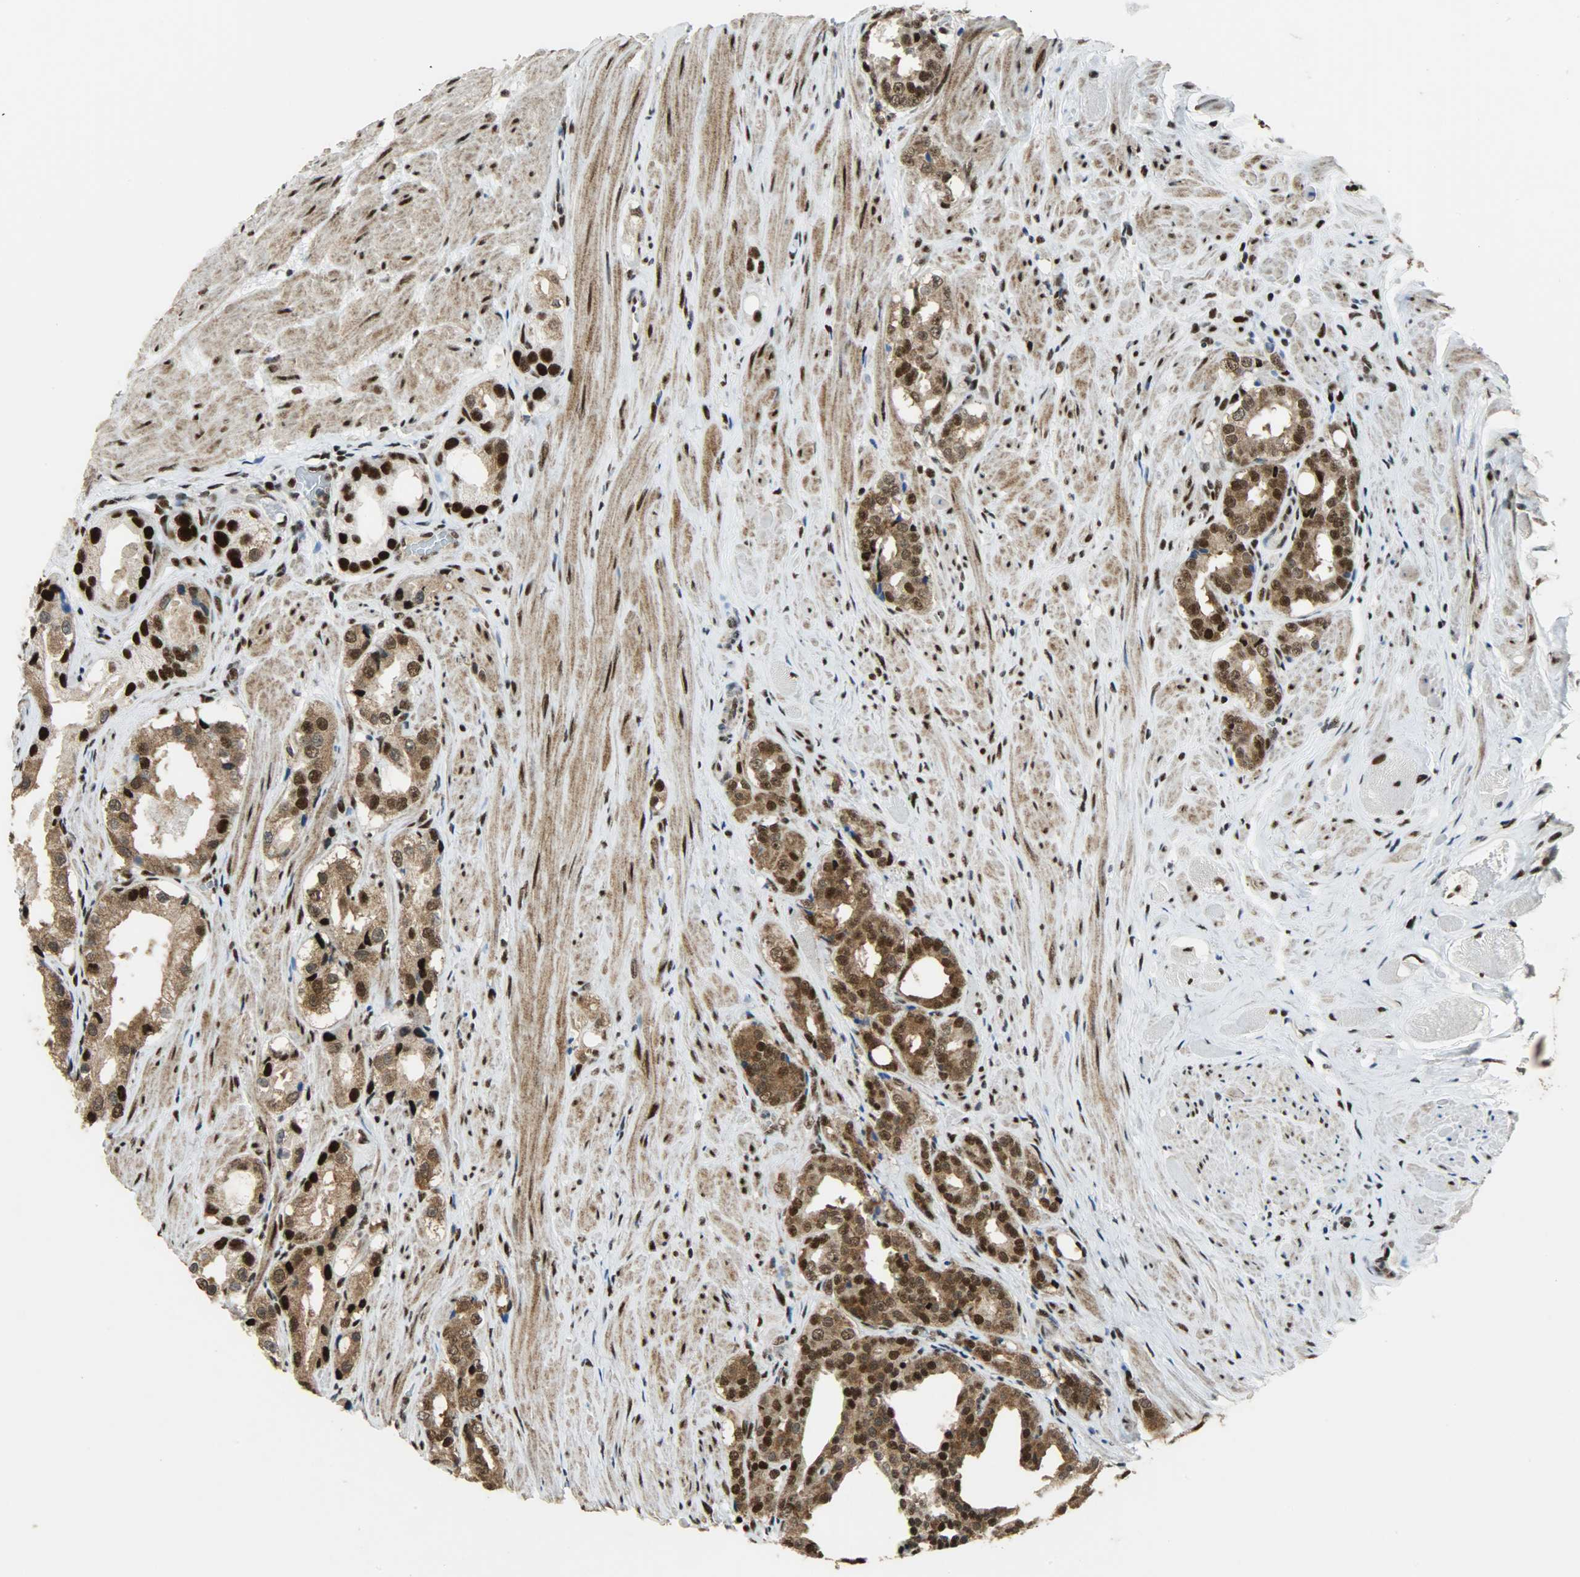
{"staining": {"intensity": "strong", "quantity": "25%-75%", "location": "cytoplasmic/membranous,nuclear"}, "tissue": "prostate cancer", "cell_type": "Tumor cells", "image_type": "cancer", "snomed": [{"axis": "morphology", "description": "Adenocarcinoma, Medium grade"}, {"axis": "topography", "description": "Prostate"}], "caption": "Immunohistochemistry (IHC) of human prostate cancer (medium-grade adenocarcinoma) displays high levels of strong cytoplasmic/membranous and nuclear positivity in approximately 25%-75% of tumor cells. The staining was performed using DAB (3,3'-diaminobenzidine), with brown indicating positive protein expression. Nuclei are stained blue with hematoxylin.", "gene": "SSB", "patient": {"sex": "male", "age": 60}}